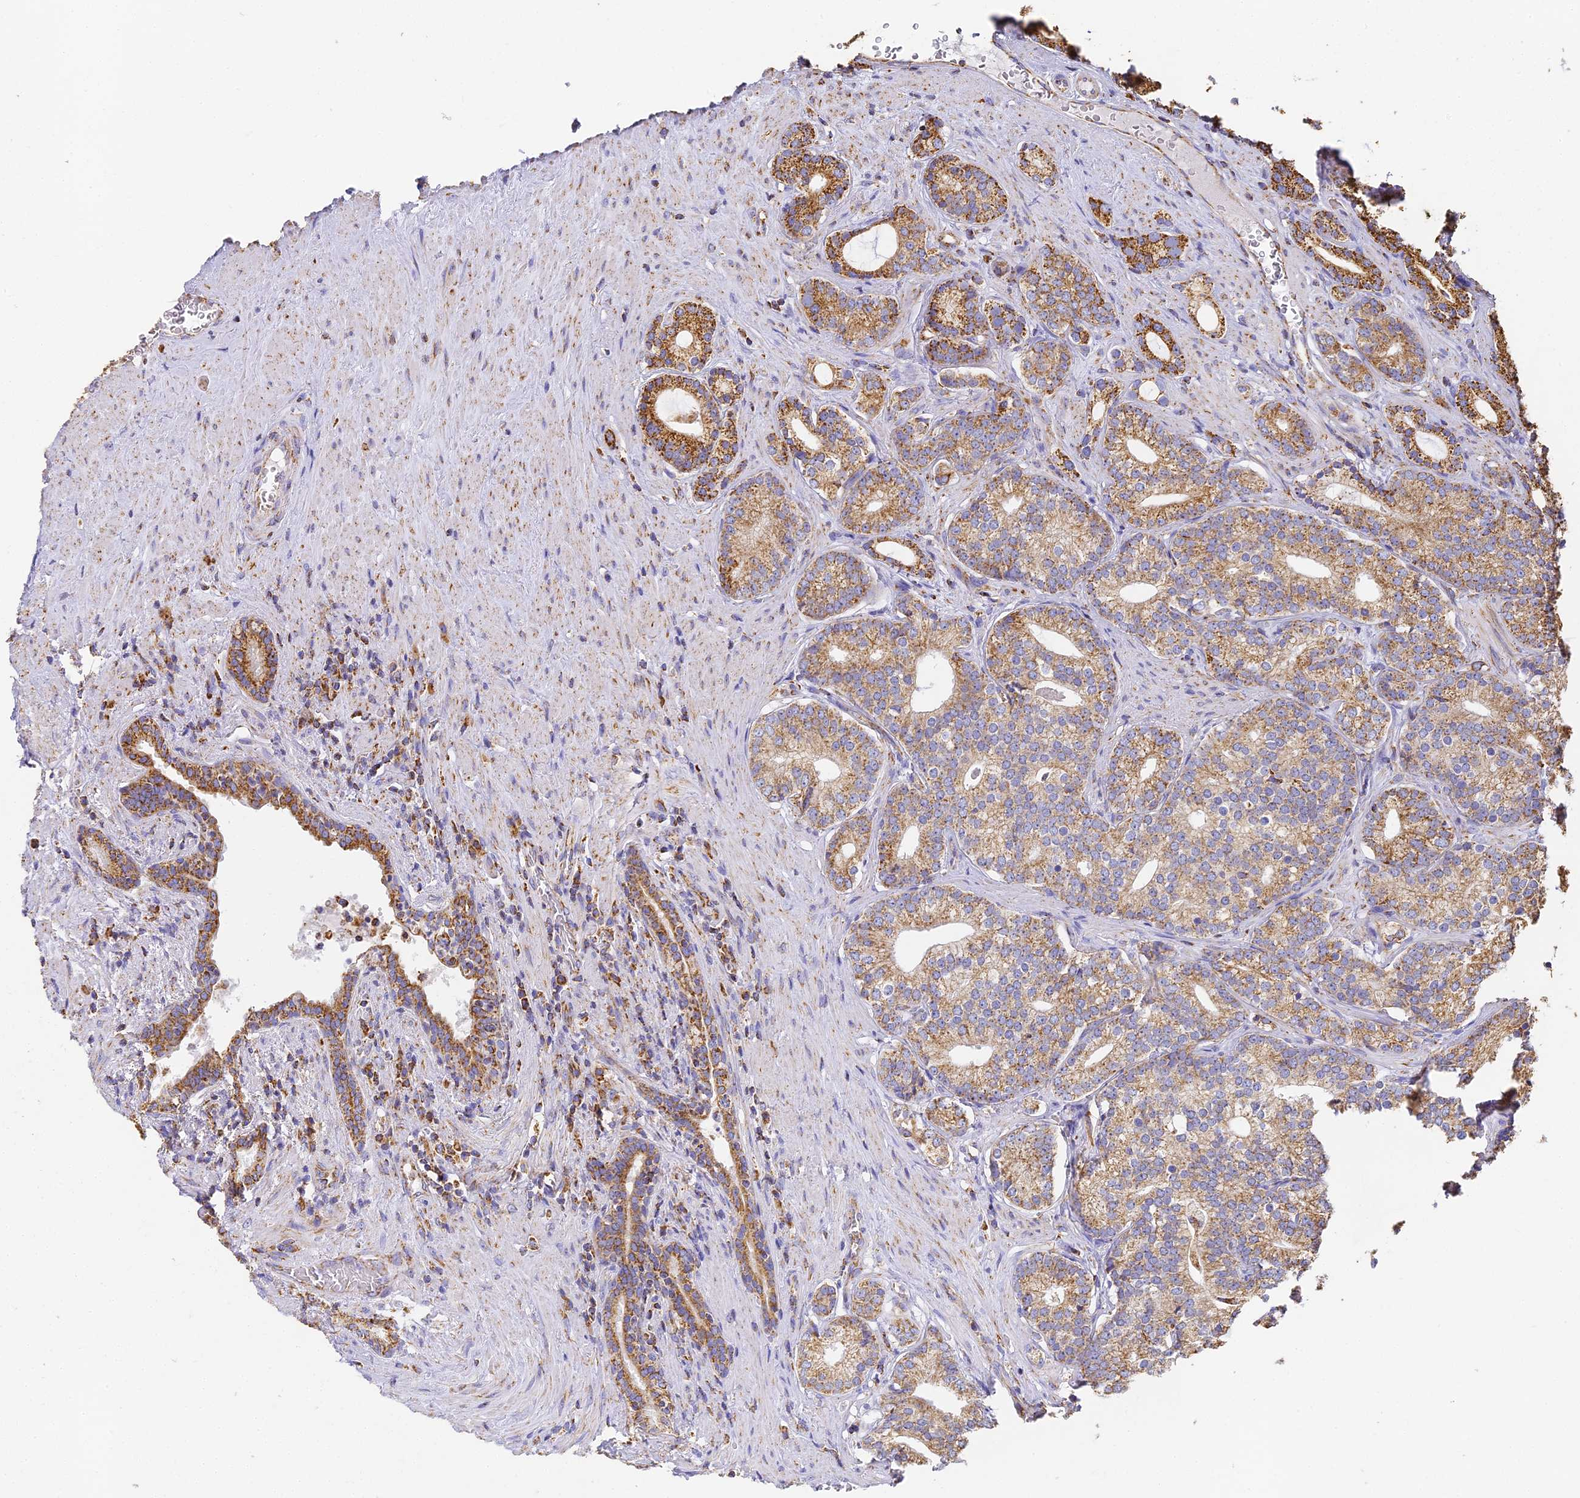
{"staining": {"intensity": "moderate", "quantity": ">75%", "location": "cytoplasmic/membranous"}, "tissue": "prostate cancer", "cell_type": "Tumor cells", "image_type": "cancer", "snomed": [{"axis": "morphology", "description": "Adenocarcinoma, Low grade"}, {"axis": "topography", "description": "Prostate"}], "caption": "Prostate cancer (adenocarcinoma (low-grade)) stained for a protein demonstrates moderate cytoplasmic/membranous positivity in tumor cells.", "gene": "COX6C", "patient": {"sex": "male", "age": 71}}